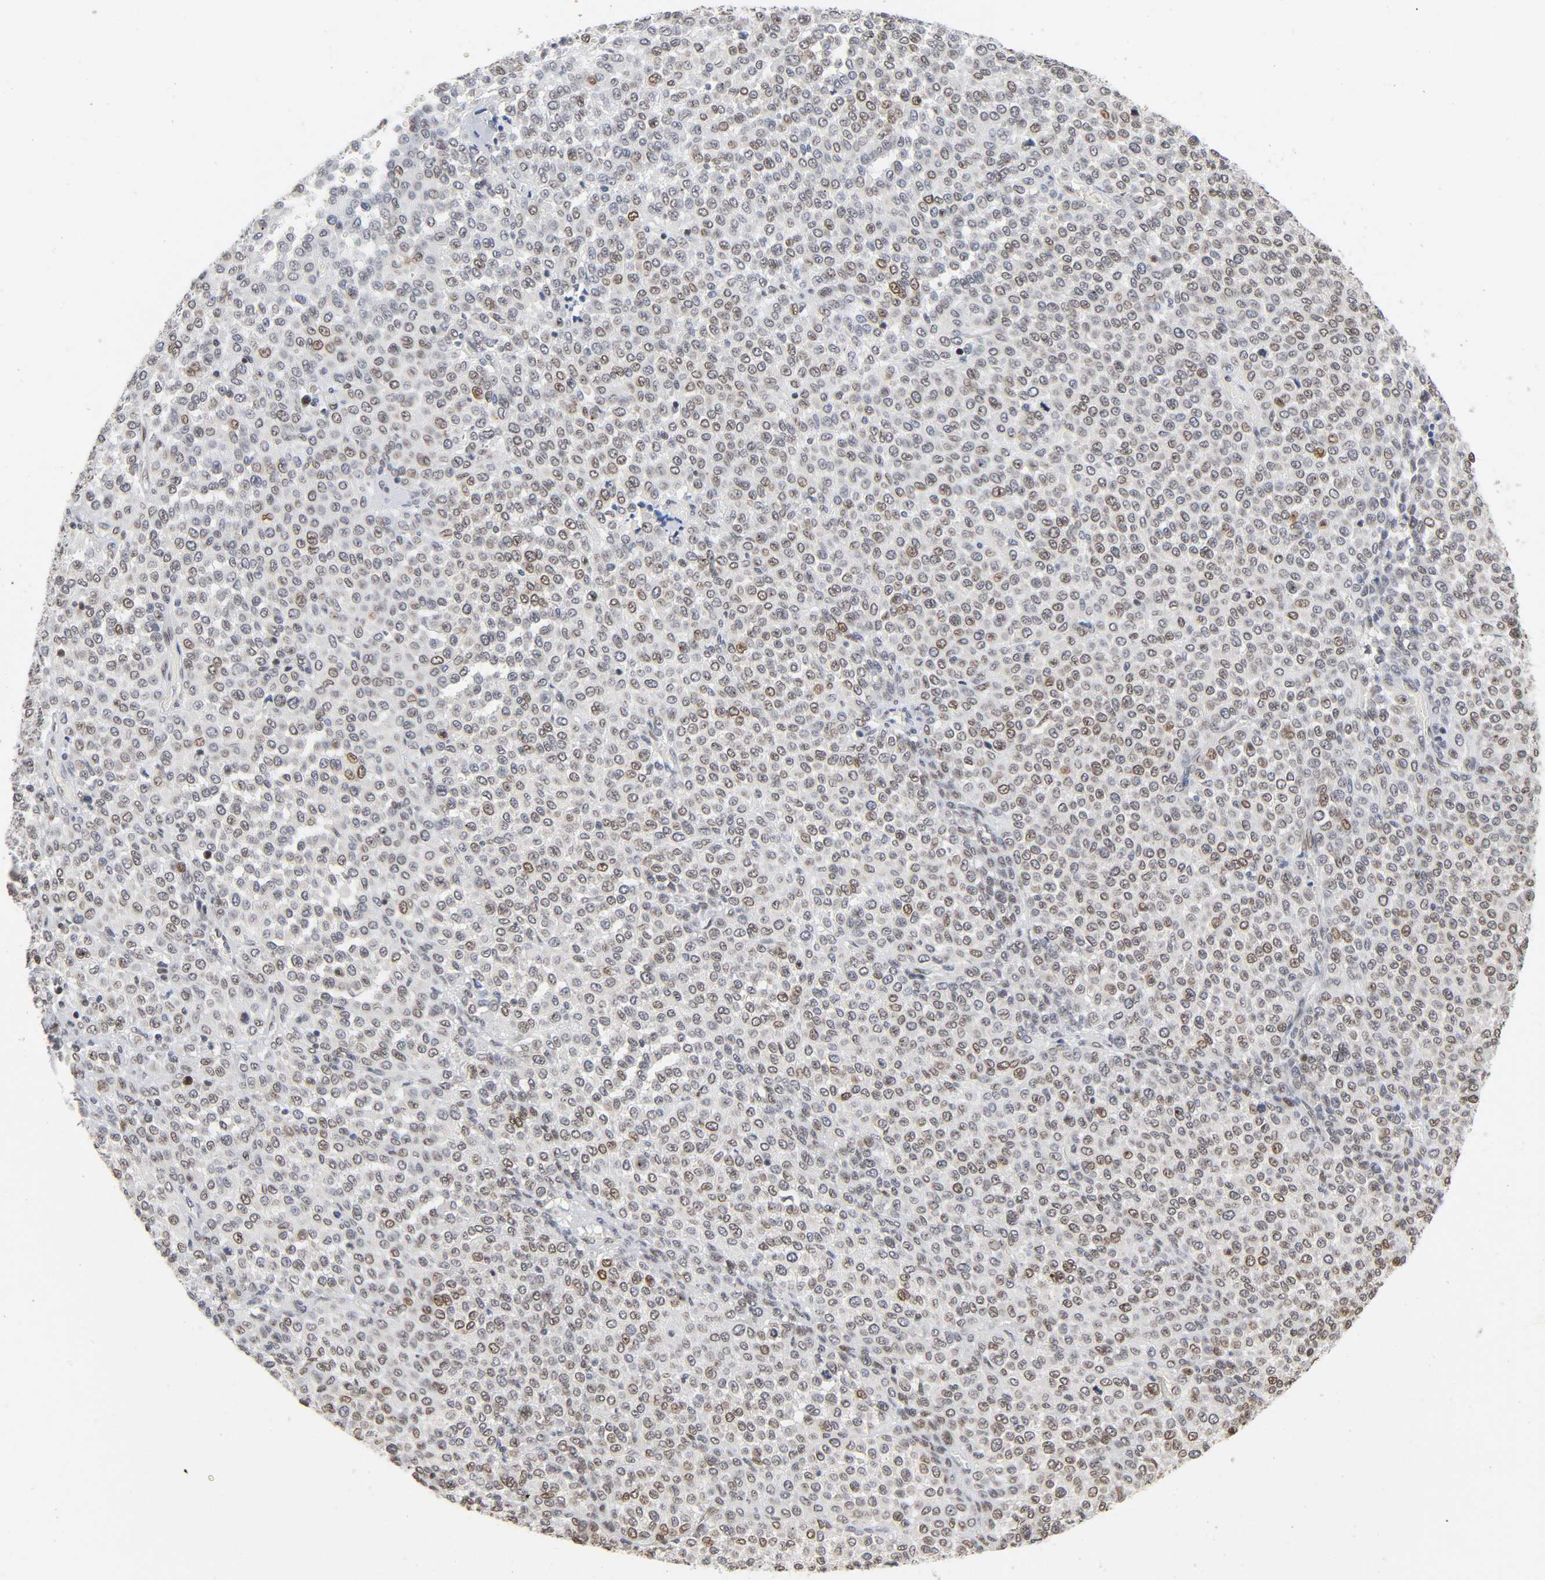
{"staining": {"intensity": "weak", "quantity": ">75%", "location": "cytoplasmic/membranous,nuclear"}, "tissue": "melanoma", "cell_type": "Tumor cells", "image_type": "cancer", "snomed": [{"axis": "morphology", "description": "Malignant melanoma, Metastatic site"}, {"axis": "topography", "description": "Pancreas"}], "caption": "High-magnification brightfield microscopy of malignant melanoma (metastatic site) stained with DAB (brown) and counterstained with hematoxylin (blue). tumor cells exhibit weak cytoplasmic/membranous and nuclear staining is identified in about>75% of cells.", "gene": "SUMO1", "patient": {"sex": "female", "age": 30}}